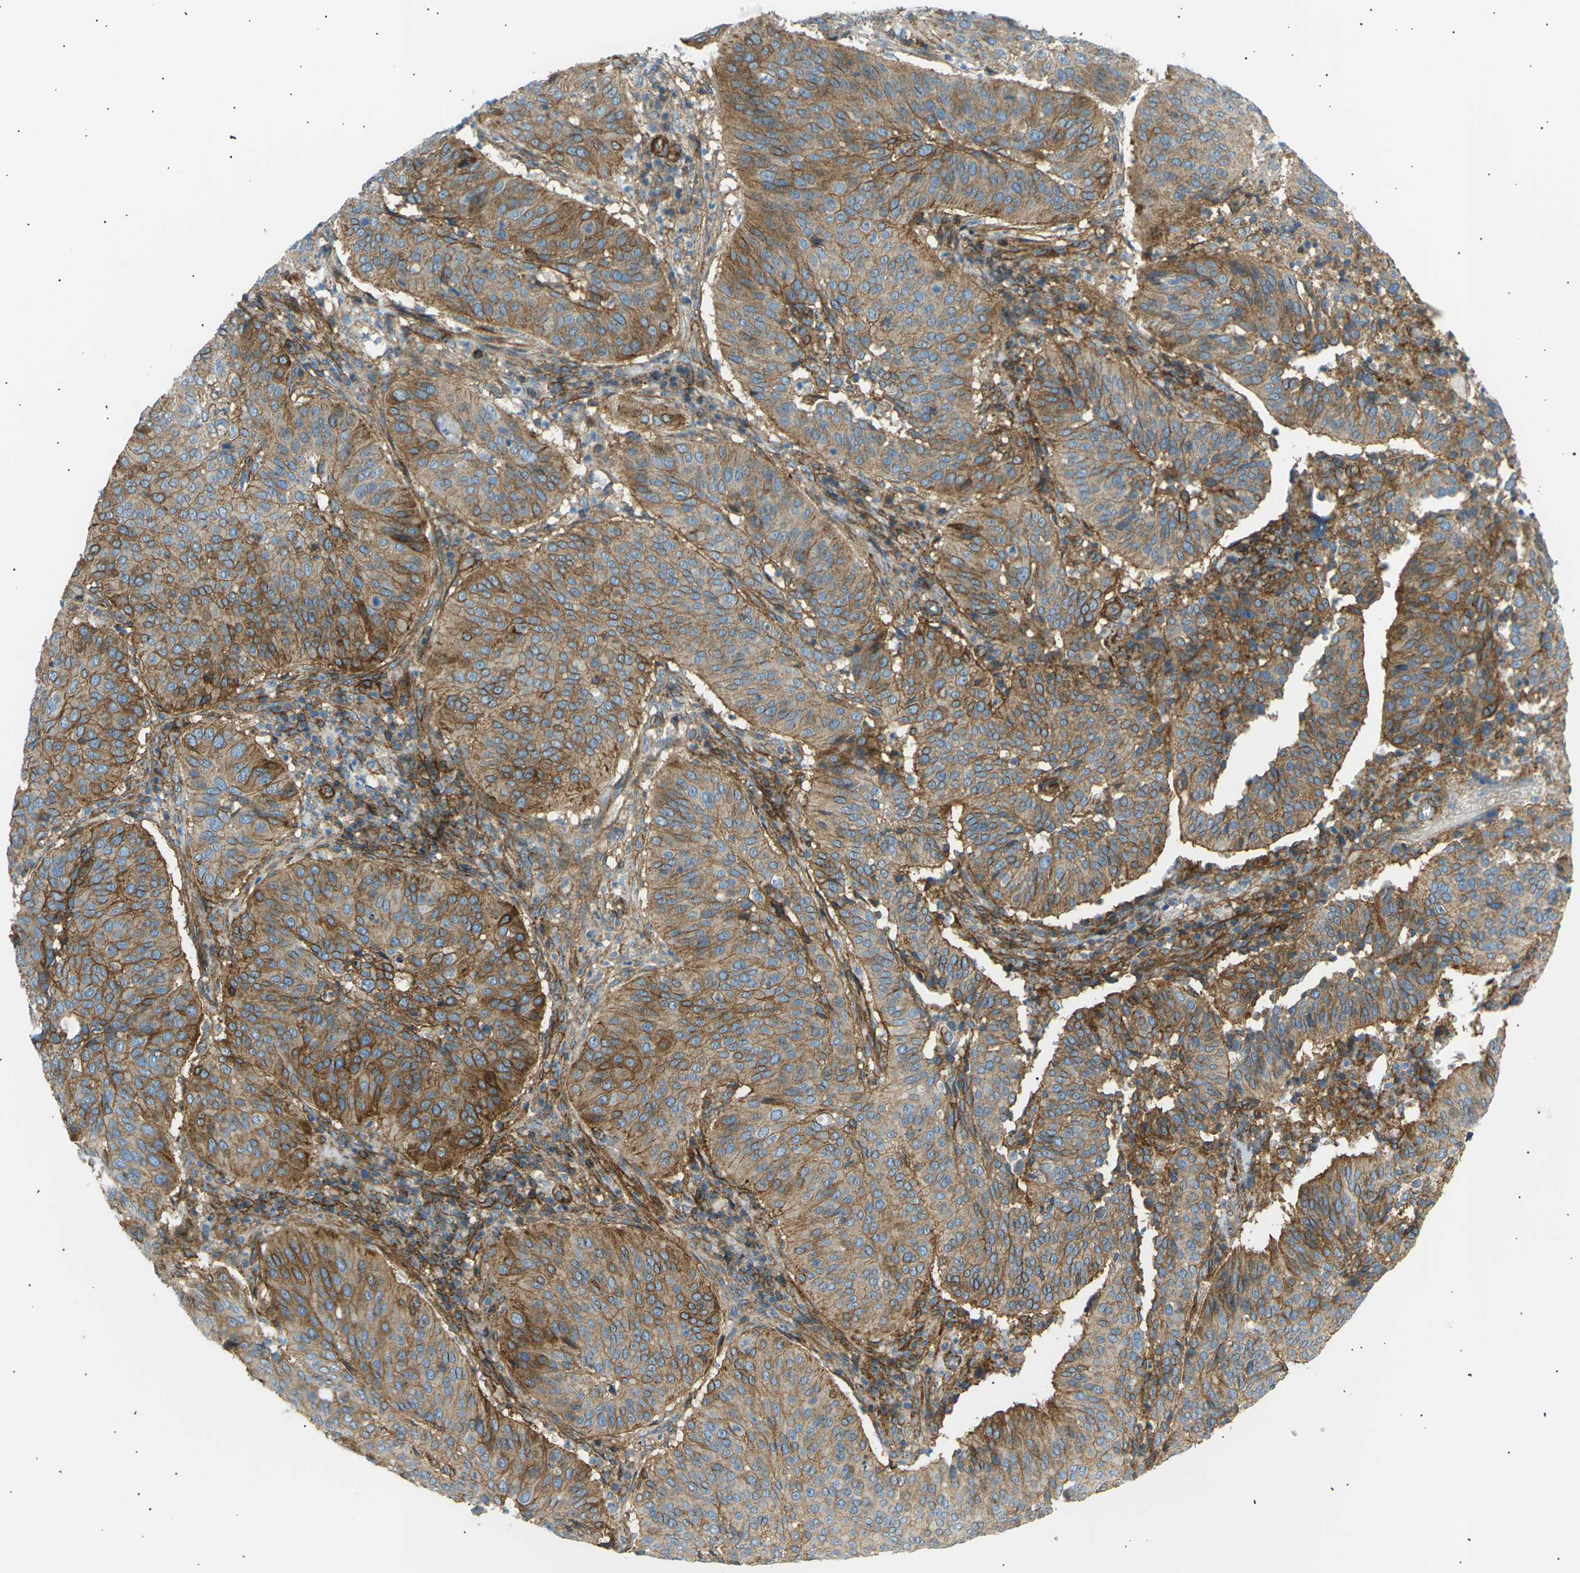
{"staining": {"intensity": "moderate", "quantity": ">75%", "location": "cytoplasmic/membranous"}, "tissue": "cervical cancer", "cell_type": "Tumor cells", "image_type": "cancer", "snomed": [{"axis": "morphology", "description": "Normal tissue, NOS"}, {"axis": "morphology", "description": "Squamous cell carcinoma, NOS"}, {"axis": "topography", "description": "Cervix"}], "caption": "Protein expression analysis of cervical cancer (squamous cell carcinoma) demonstrates moderate cytoplasmic/membranous positivity in about >75% of tumor cells.", "gene": "ATP2B4", "patient": {"sex": "female", "age": 39}}